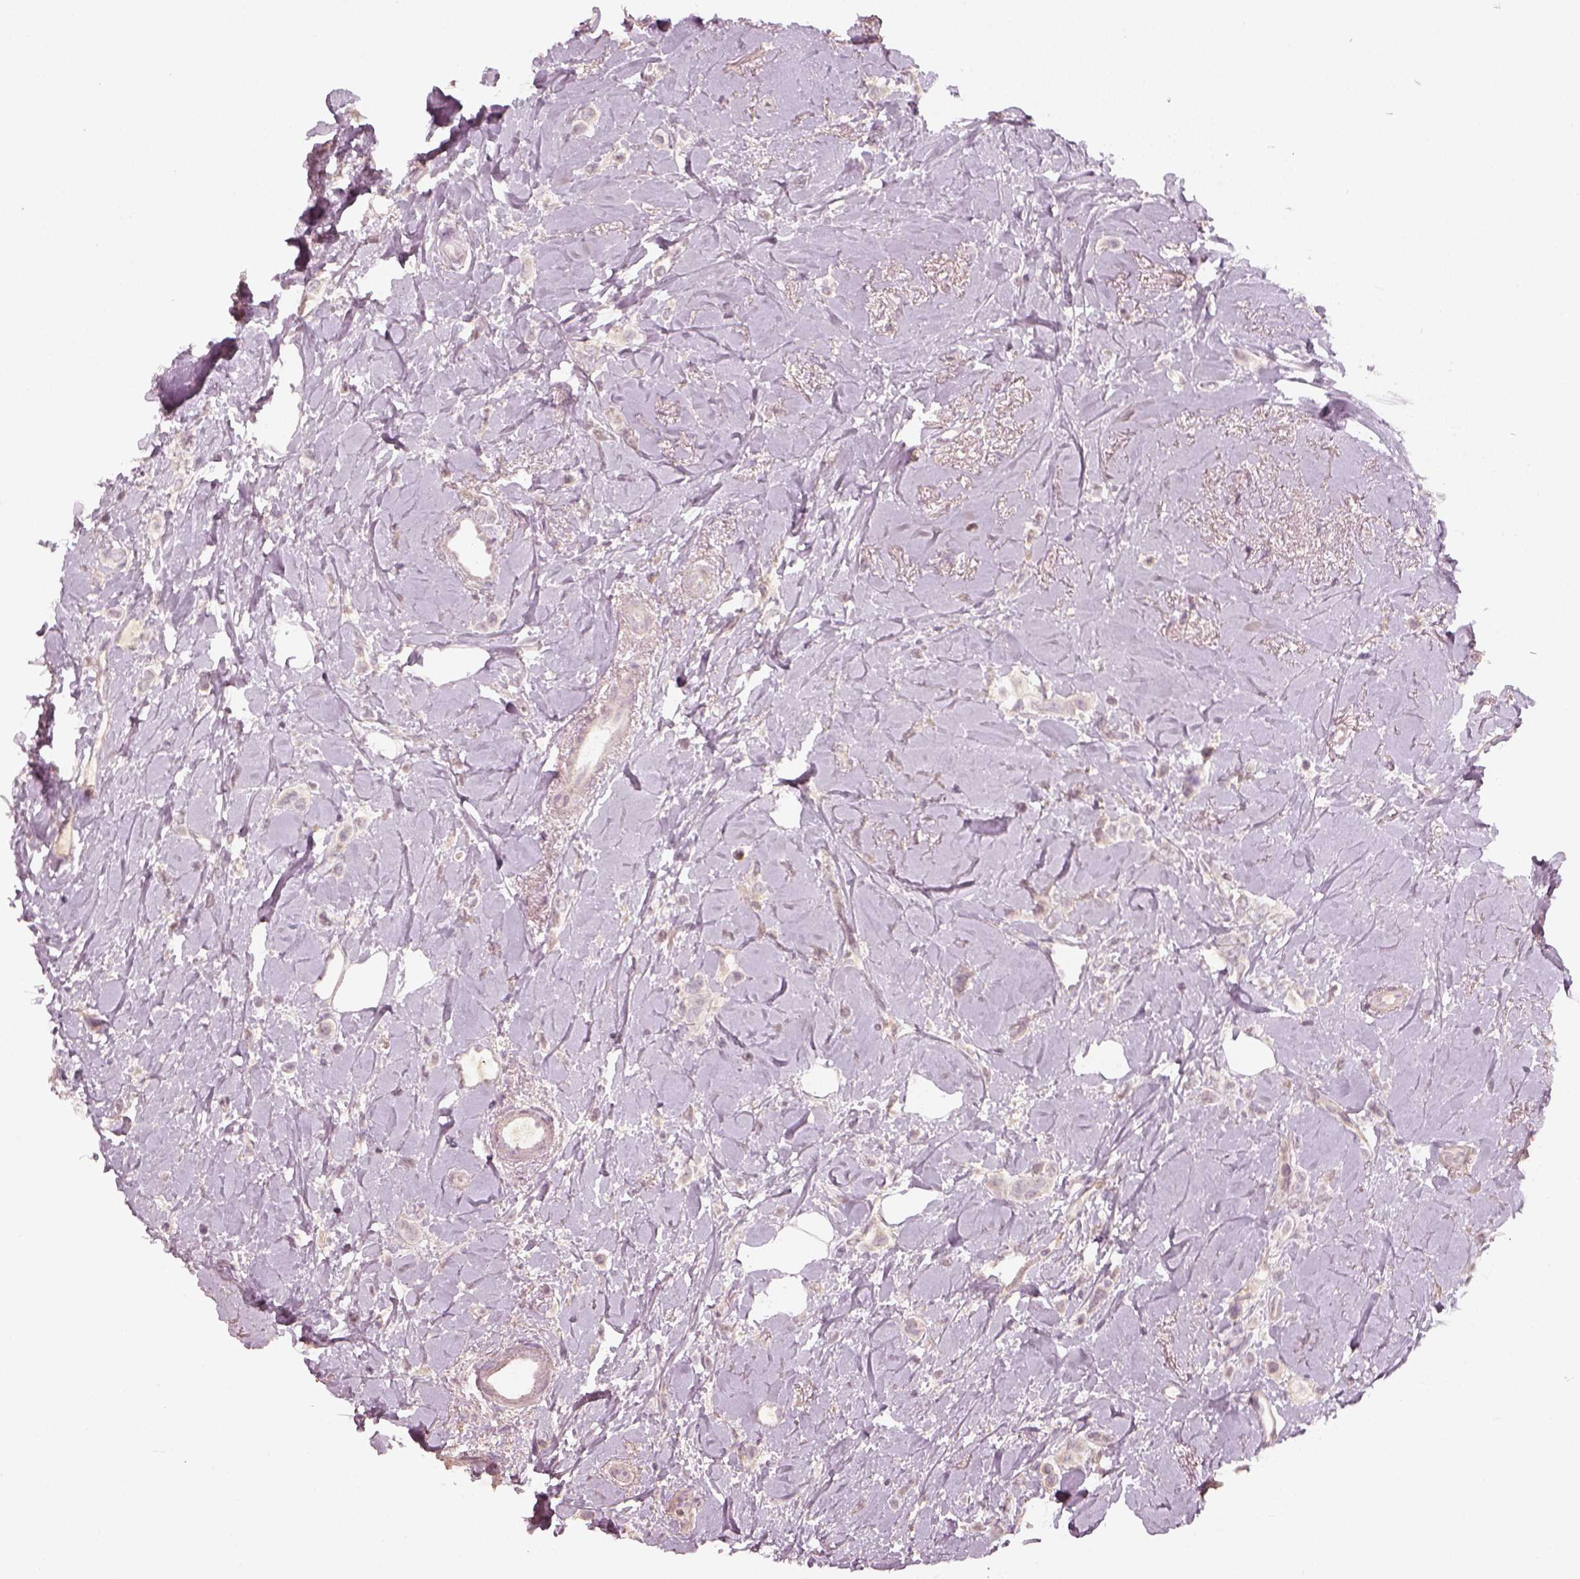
{"staining": {"intensity": "weak", "quantity": "<25%", "location": "cytoplasmic/membranous"}, "tissue": "breast cancer", "cell_type": "Tumor cells", "image_type": "cancer", "snomed": [{"axis": "morphology", "description": "Lobular carcinoma"}, {"axis": "topography", "description": "Breast"}], "caption": "Breast lobular carcinoma stained for a protein using immunohistochemistry displays no expression tumor cells.", "gene": "LAMC2", "patient": {"sex": "female", "age": 66}}